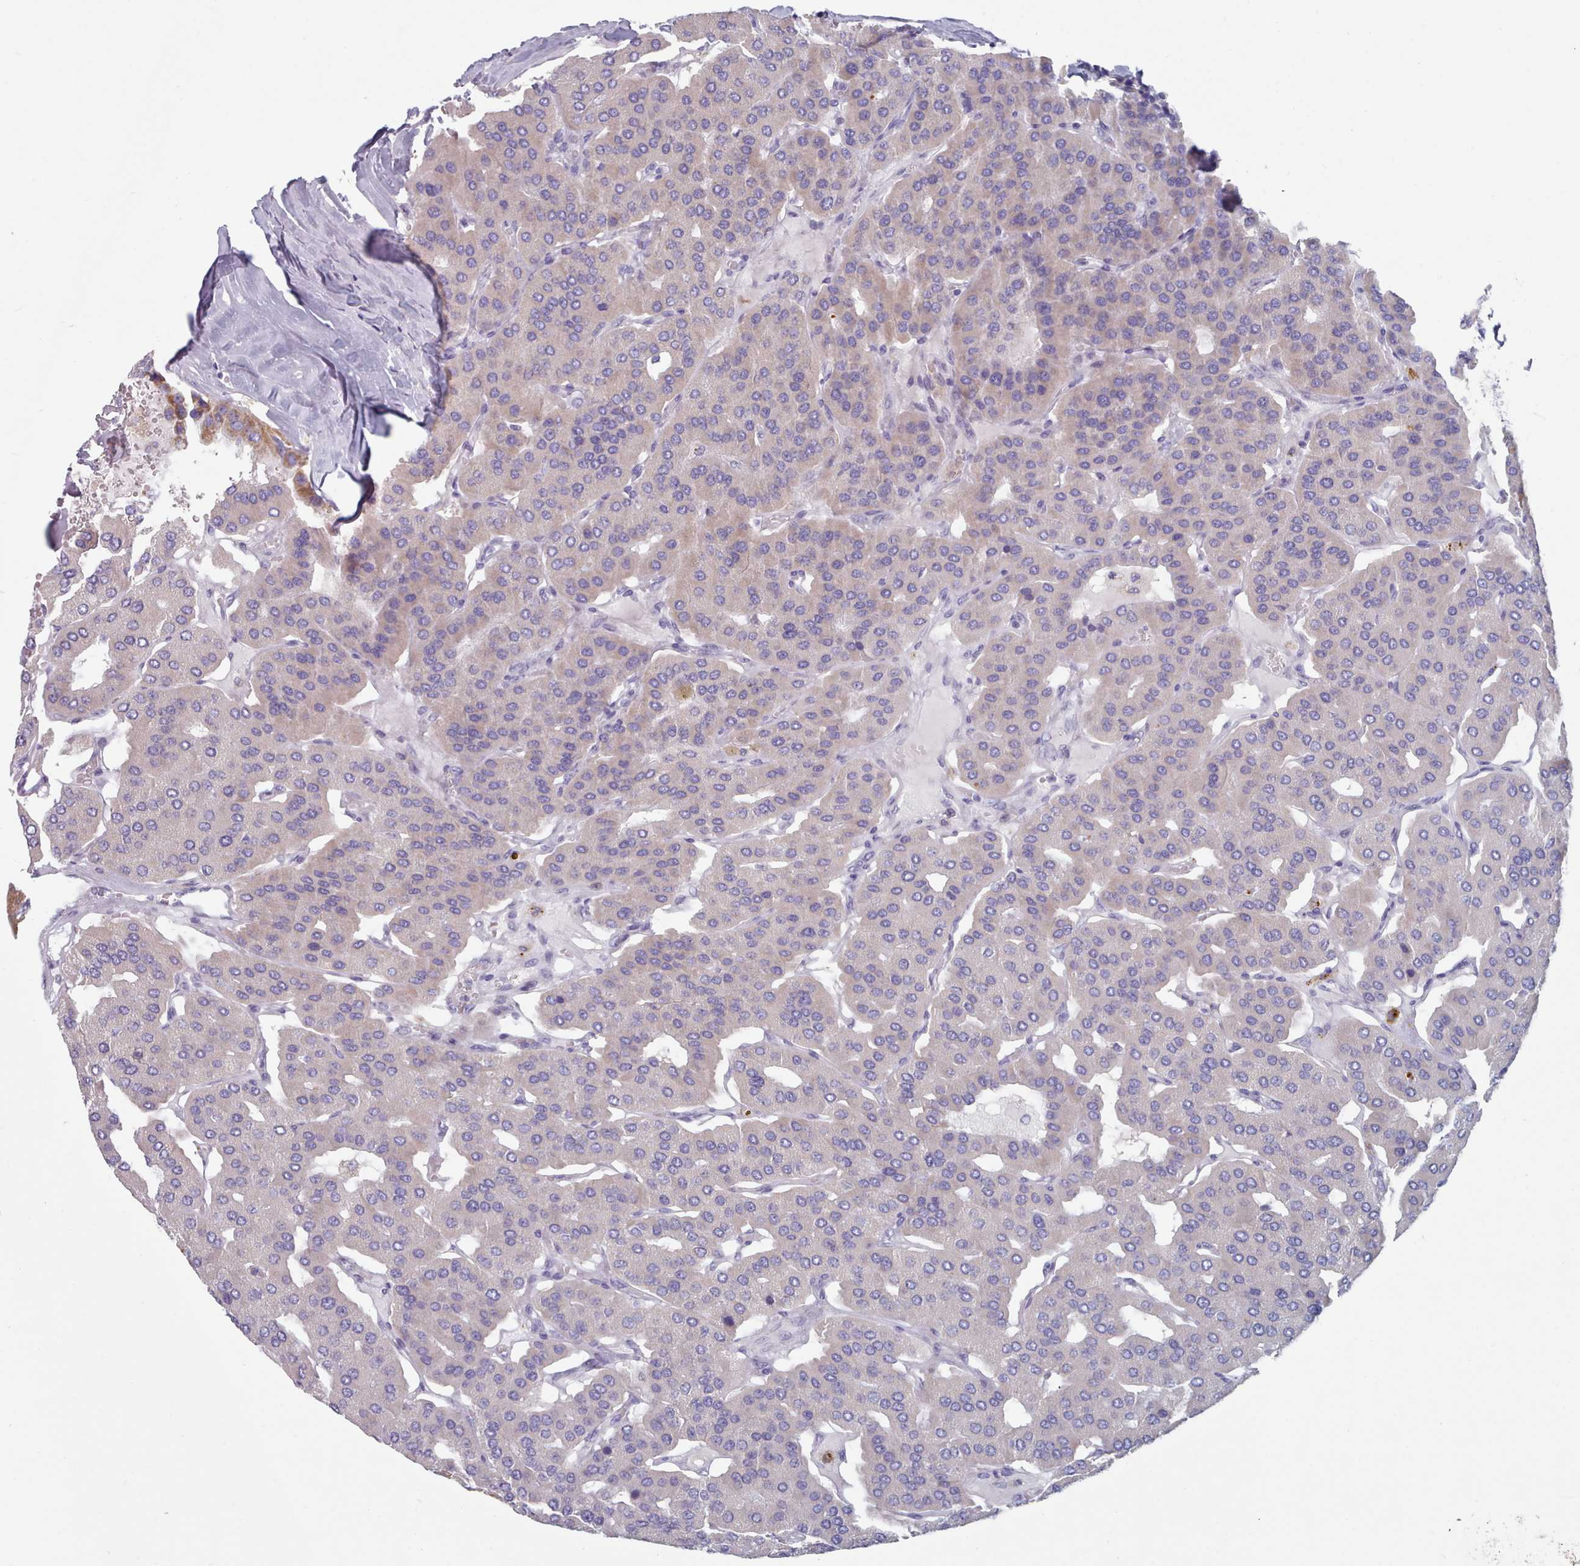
{"staining": {"intensity": "moderate", "quantity": "<25%", "location": "cytoplasmic/membranous"}, "tissue": "parathyroid gland", "cell_type": "Glandular cells", "image_type": "normal", "snomed": [{"axis": "morphology", "description": "Normal tissue, NOS"}, {"axis": "morphology", "description": "Adenoma, NOS"}, {"axis": "topography", "description": "Parathyroid gland"}], "caption": "IHC of normal parathyroid gland demonstrates low levels of moderate cytoplasmic/membranous positivity in about <25% of glandular cells.", "gene": "HAO1", "patient": {"sex": "female", "age": 86}}